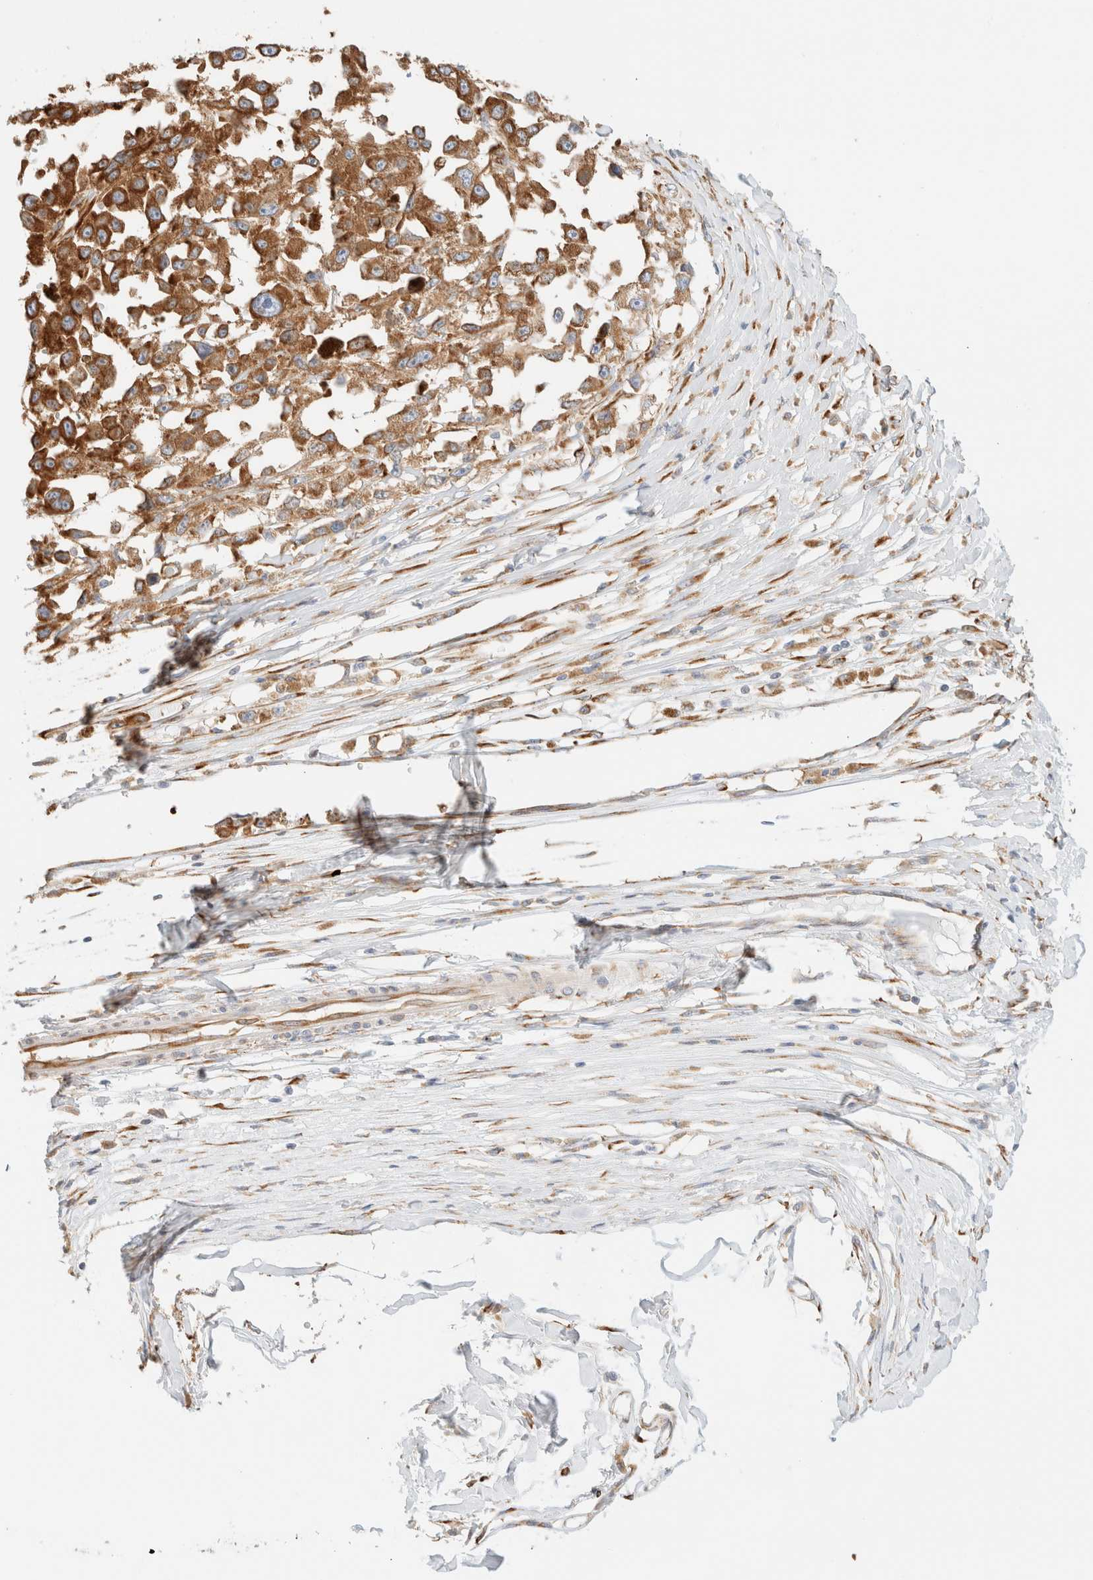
{"staining": {"intensity": "moderate", "quantity": ">75%", "location": "cytoplasmic/membranous"}, "tissue": "melanoma", "cell_type": "Tumor cells", "image_type": "cancer", "snomed": [{"axis": "morphology", "description": "Malignant melanoma, Metastatic site"}, {"axis": "topography", "description": "Lymph node"}], "caption": "Melanoma stained with a brown dye reveals moderate cytoplasmic/membranous positive staining in approximately >75% of tumor cells.", "gene": "ZC2HC1A", "patient": {"sex": "male", "age": 59}}